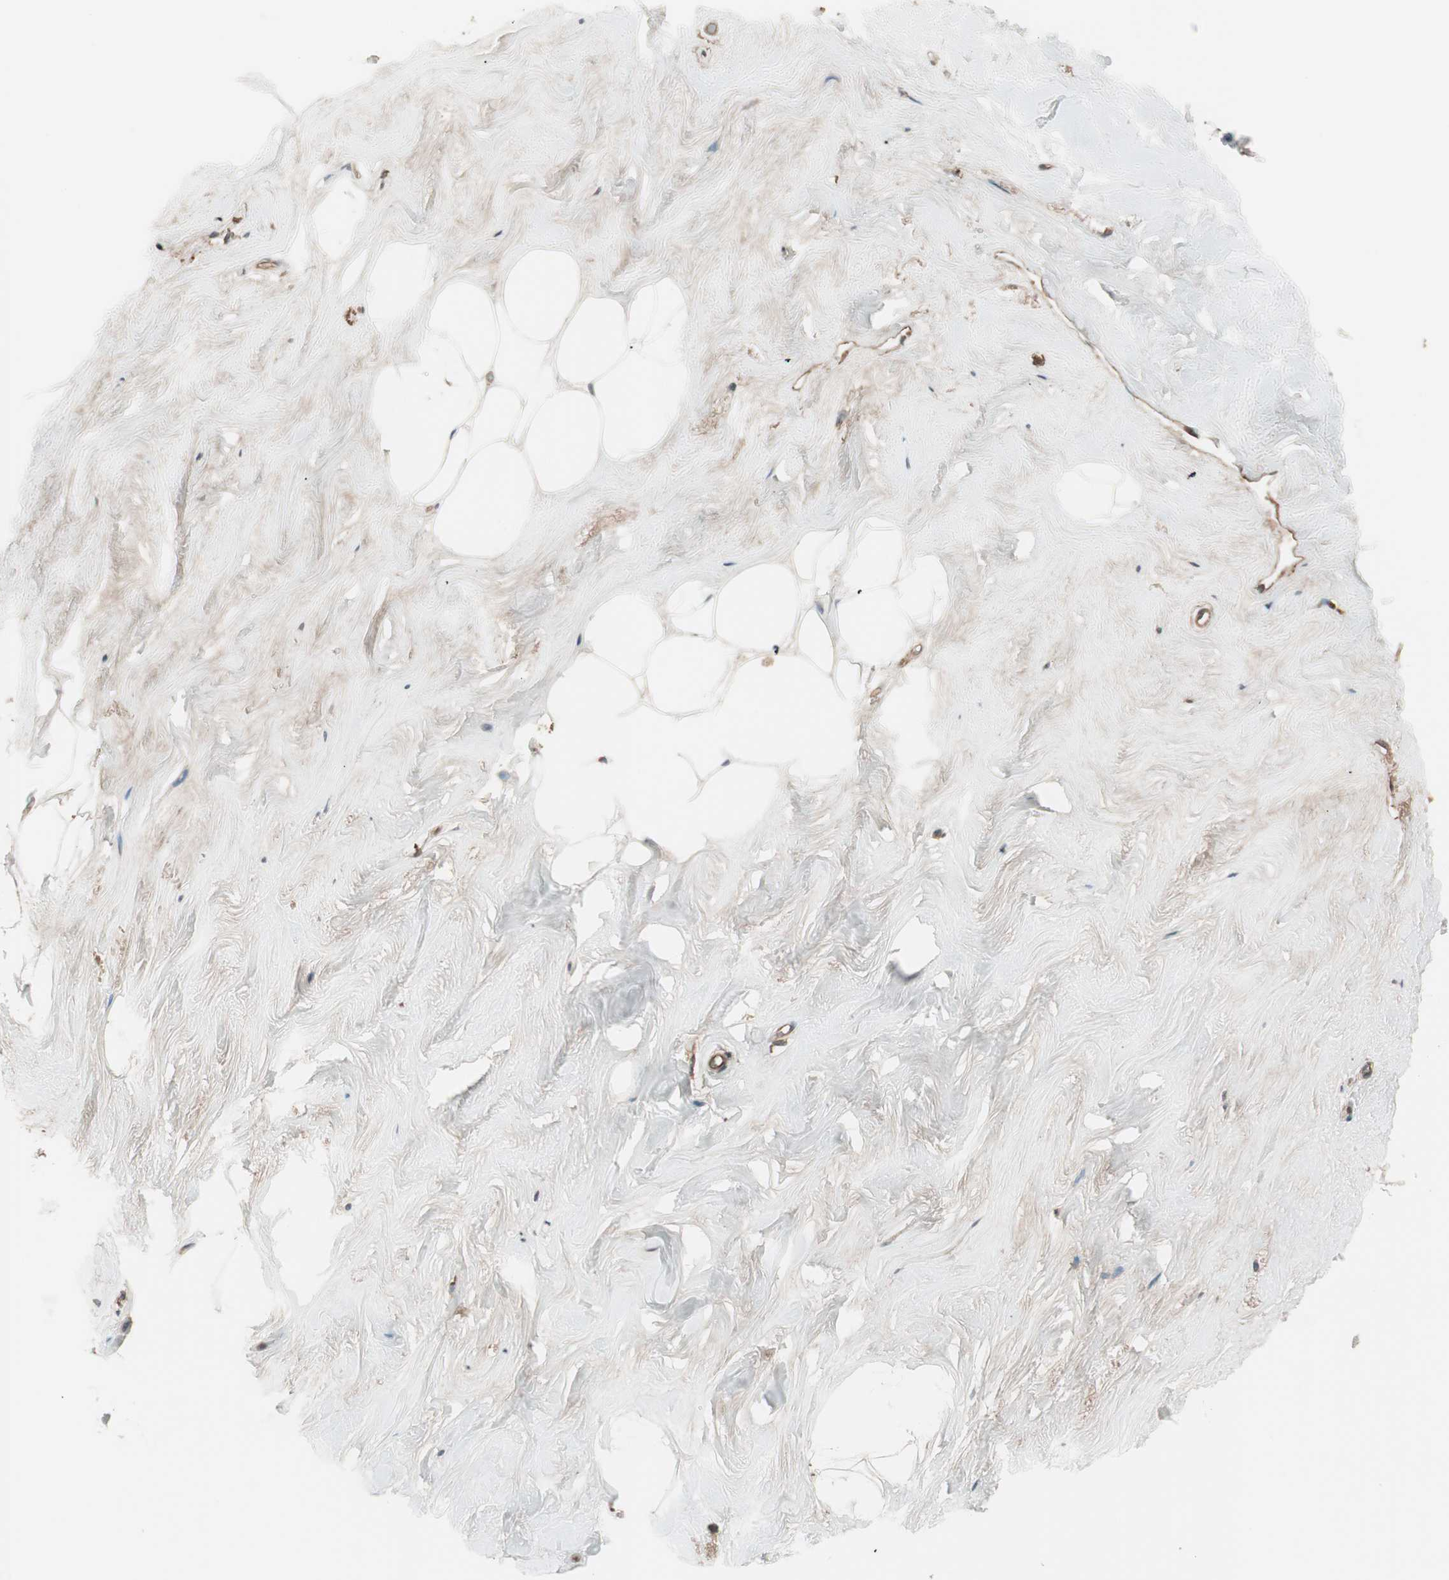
{"staining": {"intensity": "negative", "quantity": "none", "location": "none"}, "tissue": "breast", "cell_type": "Adipocytes", "image_type": "normal", "snomed": [{"axis": "morphology", "description": "Normal tissue, NOS"}, {"axis": "topography", "description": "Breast"}], "caption": "The histopathology image demonstrates no significant positivity in adipocytes of breast.", "gene": "TFPI", "patient": {"sex": "female", "age": 75}}